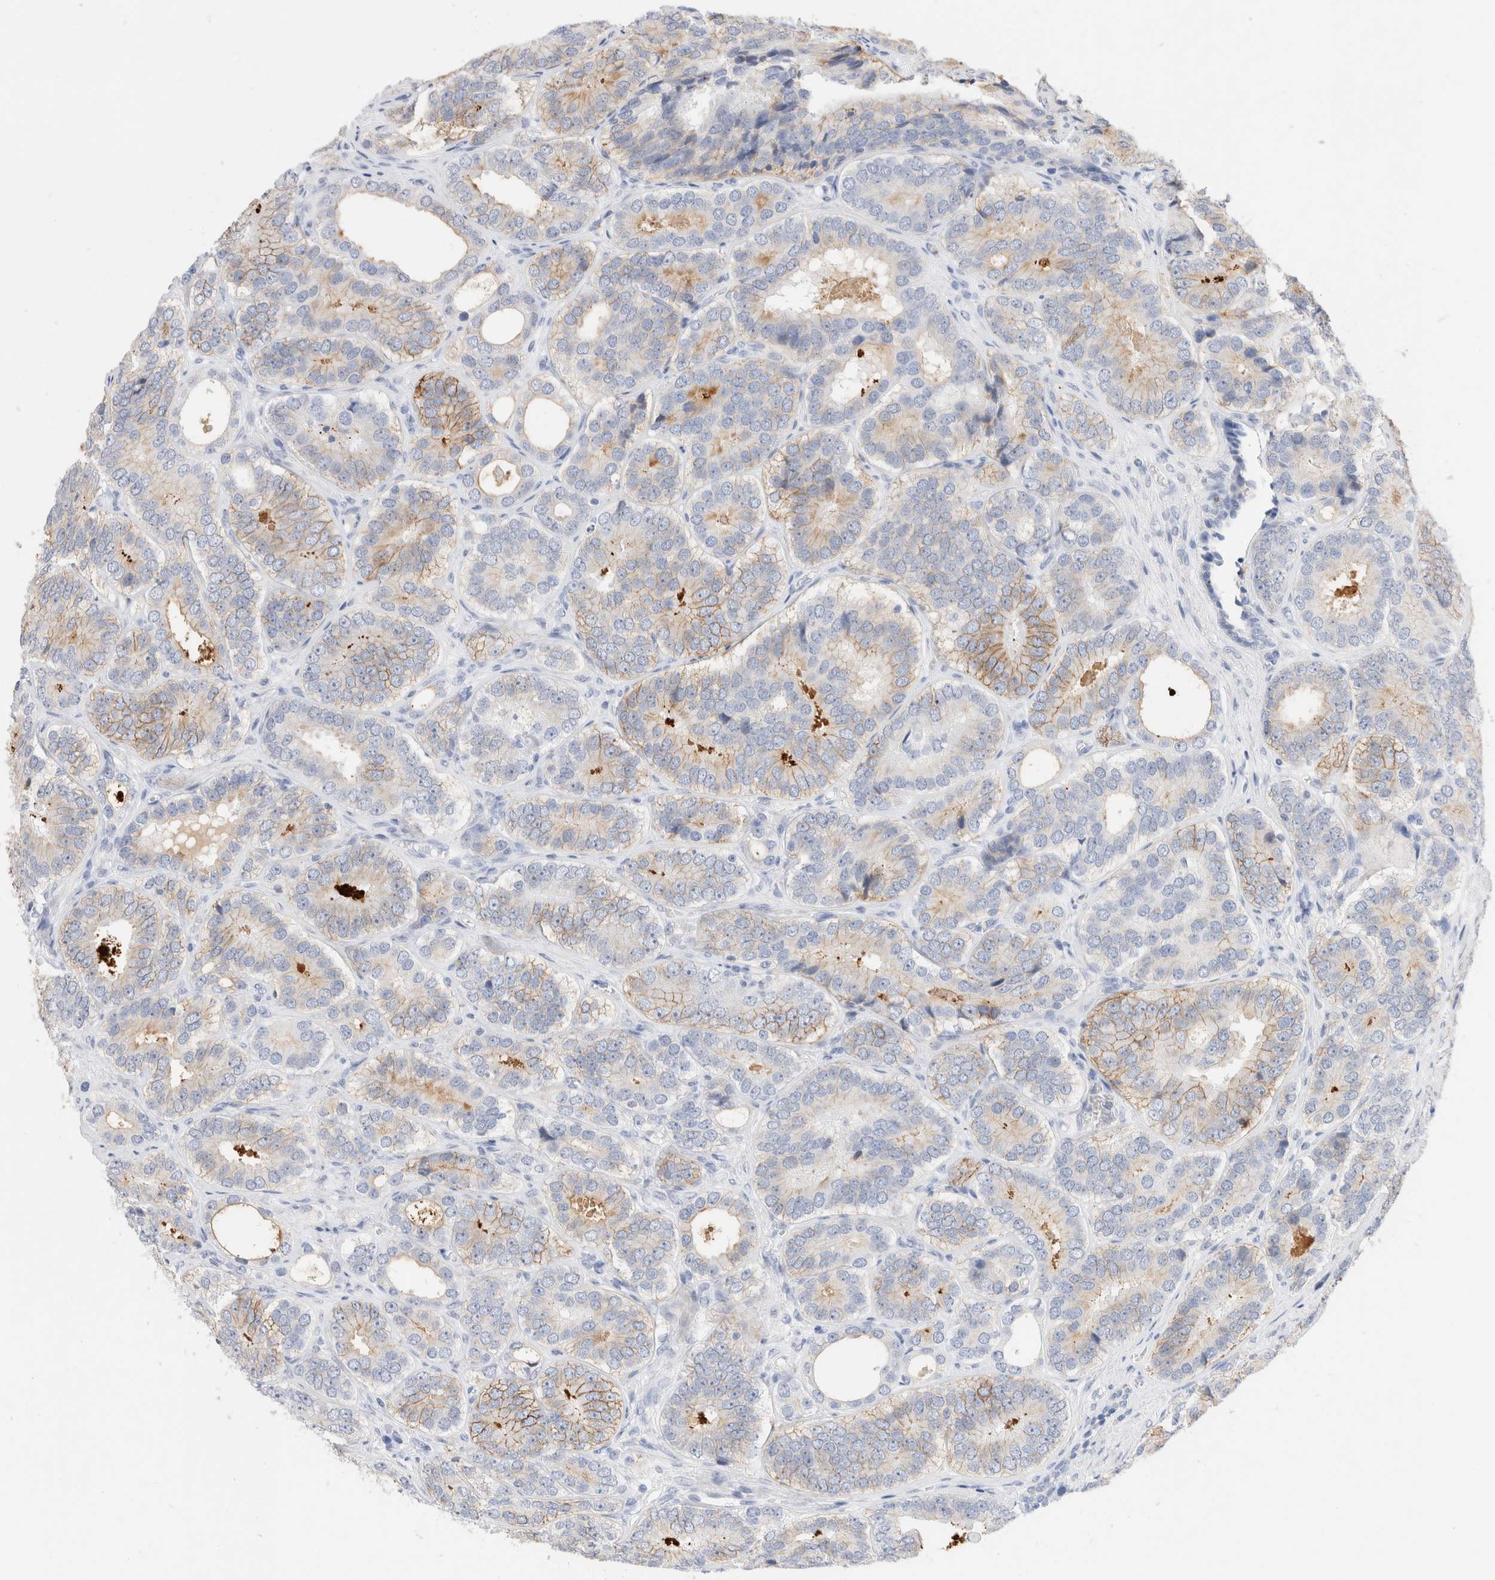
{"staining": {"intensity": "moderate", "quantity": "25%-75%", "location": "cytoplasmic/membranous"}, "tissue": "prostate cancer", "cell_type": "Tumor cells", "image_type": "cancer", "snomed": [{"axis": "morphology", "description": "Adenocarcinoma, High grade"}, {"axis": "topography", "description": "Prostate"}], "caption": "Protein expression analysis of prostate cancer reveals moderate cytoplasmic/membranous expression in about 25%-75% of tumor cells. (IHC, brightfield microscopy, high magnification).", "gene": "EPCAM", "patient": {"sex": "male", "age": 56}}